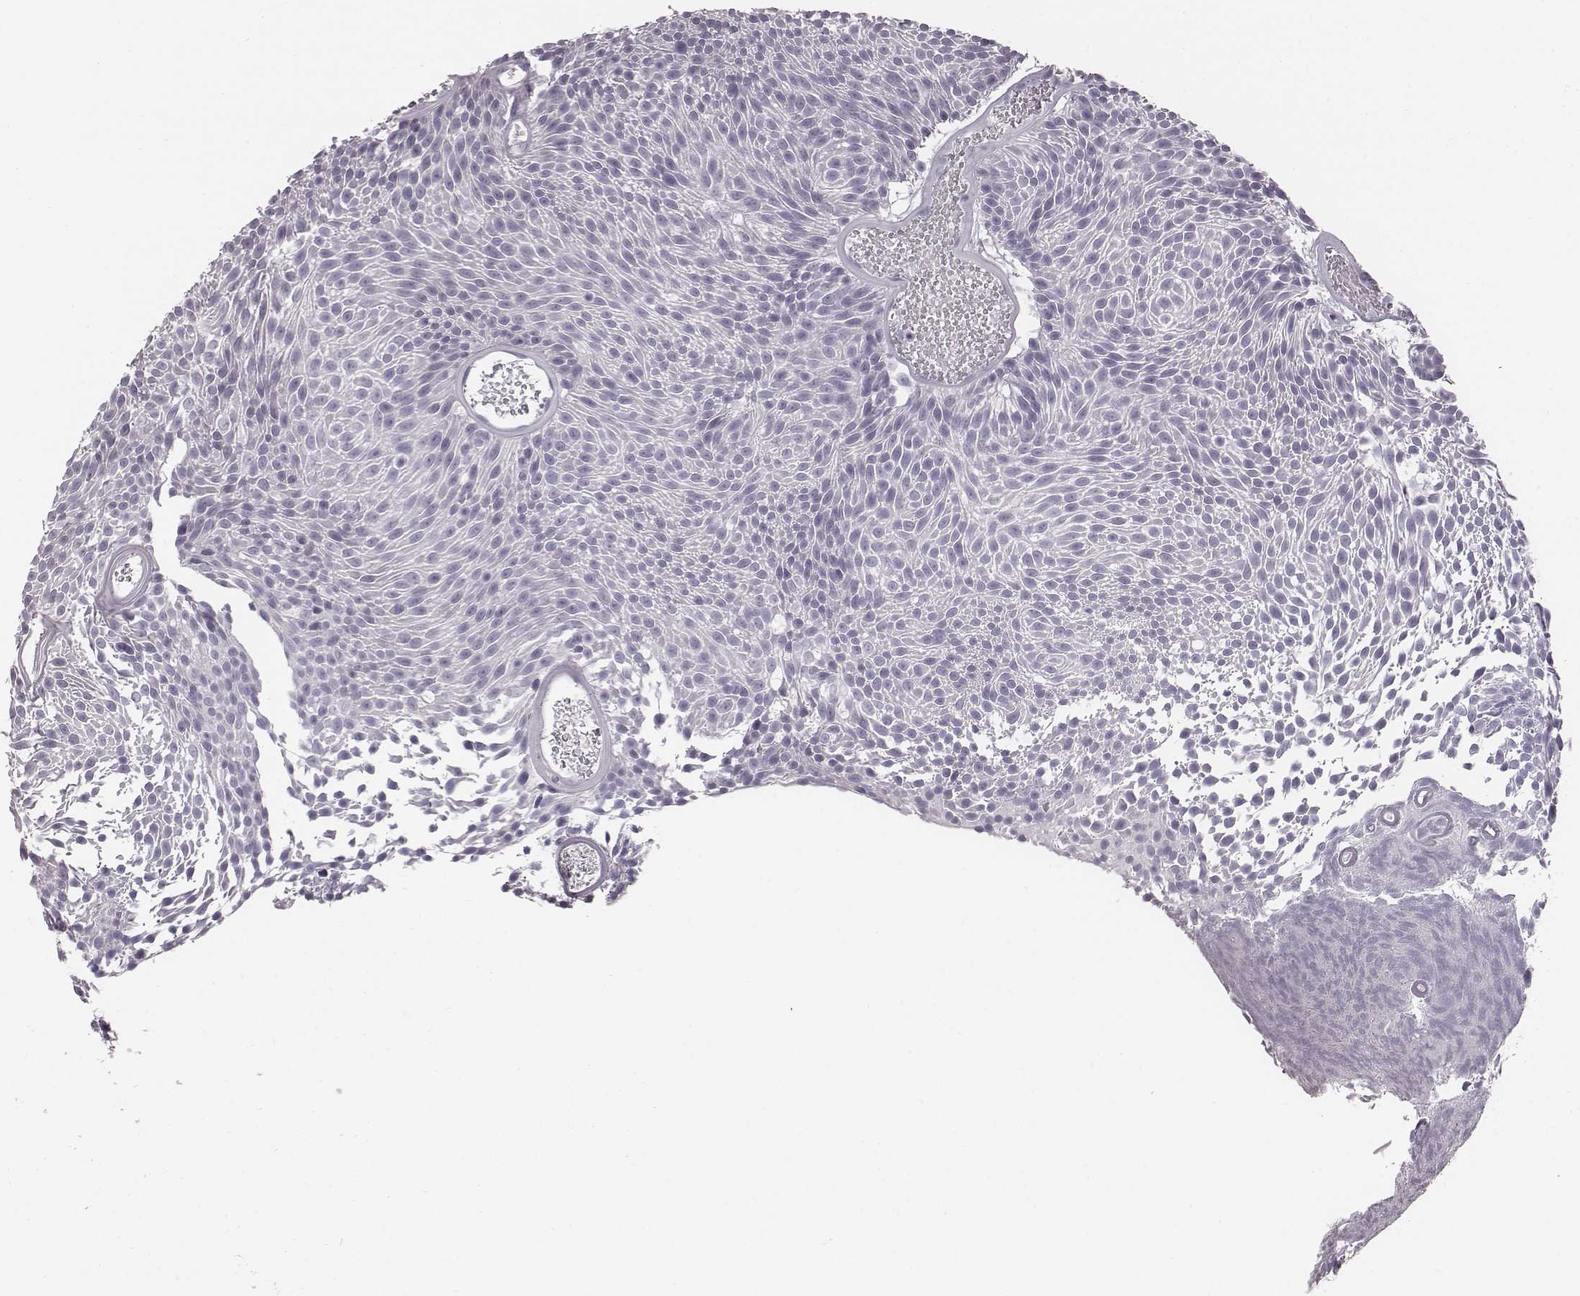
{"staining": {"intensity": "negative", "quantity": "none", "location": "none"}, "tissue": "urothelial cancer", "cell_type": "Tumor cells", "image_type": "cancer", "snomed": [{"axis": "morphology", "description": "Urothelial carcinoma, Low grade"}, {"axis": "topography", "description": "Urinary bladder"}], "caption": "IHC of urothelial carcinoma (low-grade) reveals no positivity in tumor cells. (DAB (3,3'-diaminobenzidine) immunohistochemistry (IHC) with hematoxylin counter stain).", "gene": "CRISP1", "patient": {"sex": "male", "age": 77}}